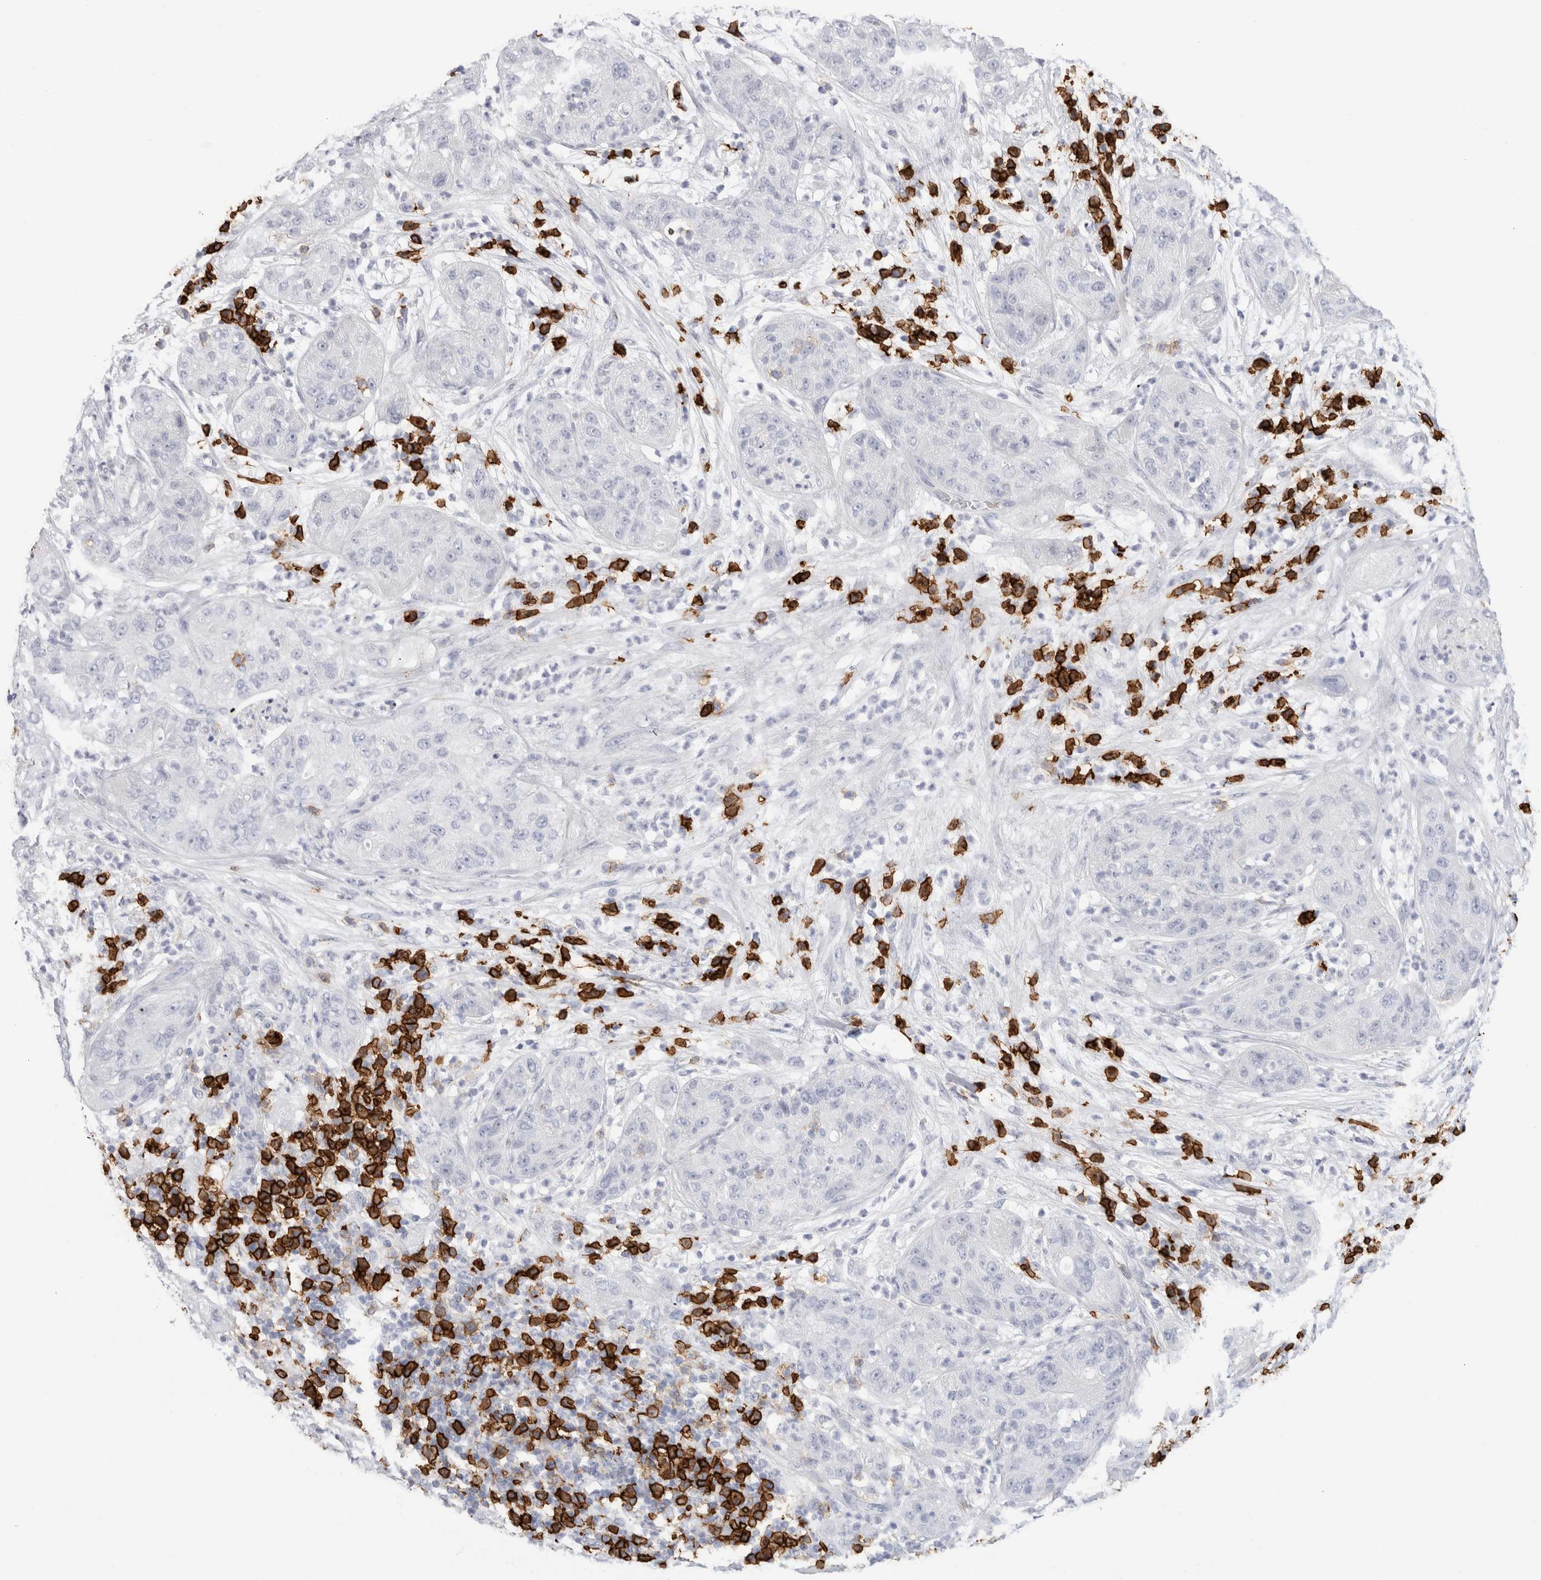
{"staining": {"intensity": "negative", "quantity": "none", "location": "none"}, "tissue": "pancreatic cancer", "cell_type": "Tumor cells", "image_type": "cancer", "snomed": [{"axis": "morphology", "description": "Adenocarcinoma, NOS"}, {"axis": "topography", "description": "Pancreas"}], "caption": "Immunohistochemistry (IHC) micrograph of neoplastic tissue: pancreatic cancer (adenocarcinoma) stained with DAB exhibits no significant protein staining in tumor cells.", "gene": "CD38", "patient": {"sex": "female", "age": 78}}